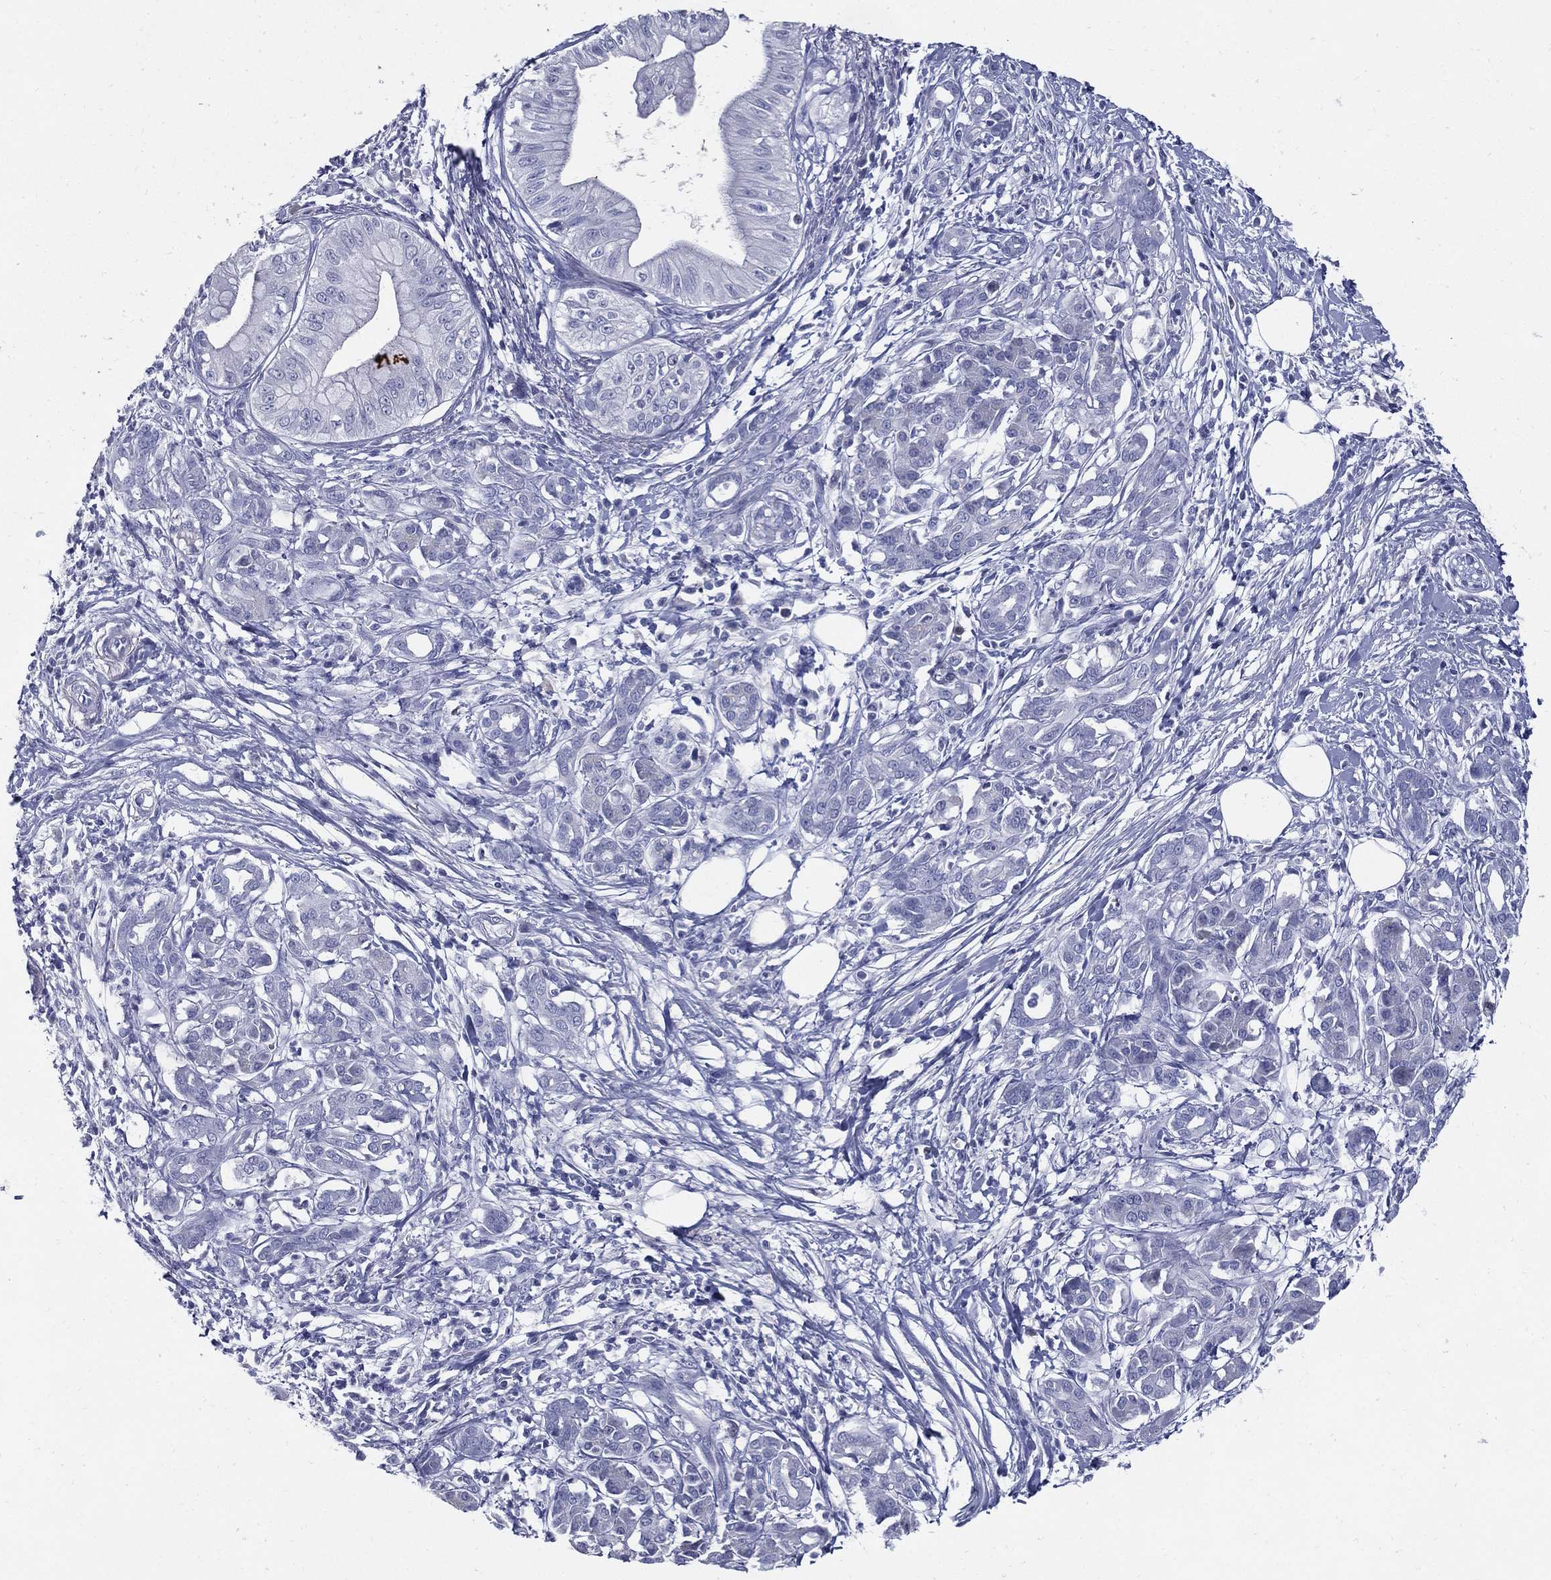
{"staining": {"intensity": "negative", "quantity": "none", "location": "none"}, "tissue": "pancreatic cancer", "cell_type": "Tumor cells", "image_type": "cancer", "snomed": [{"axis": "morphology", "description": "Adenocarcinoma, NOS"}, {"axis": "topography", "description": "Pancreas"}], "caption": "A histopathology image of pancreatic cancer stained for a protein reveals no brown staining in tumor cells. (DAB IHC visualized using brightfield microscopy, high magnification).", "gene": "KIF2C", "patient": {"sex": "male", "age": 72}}